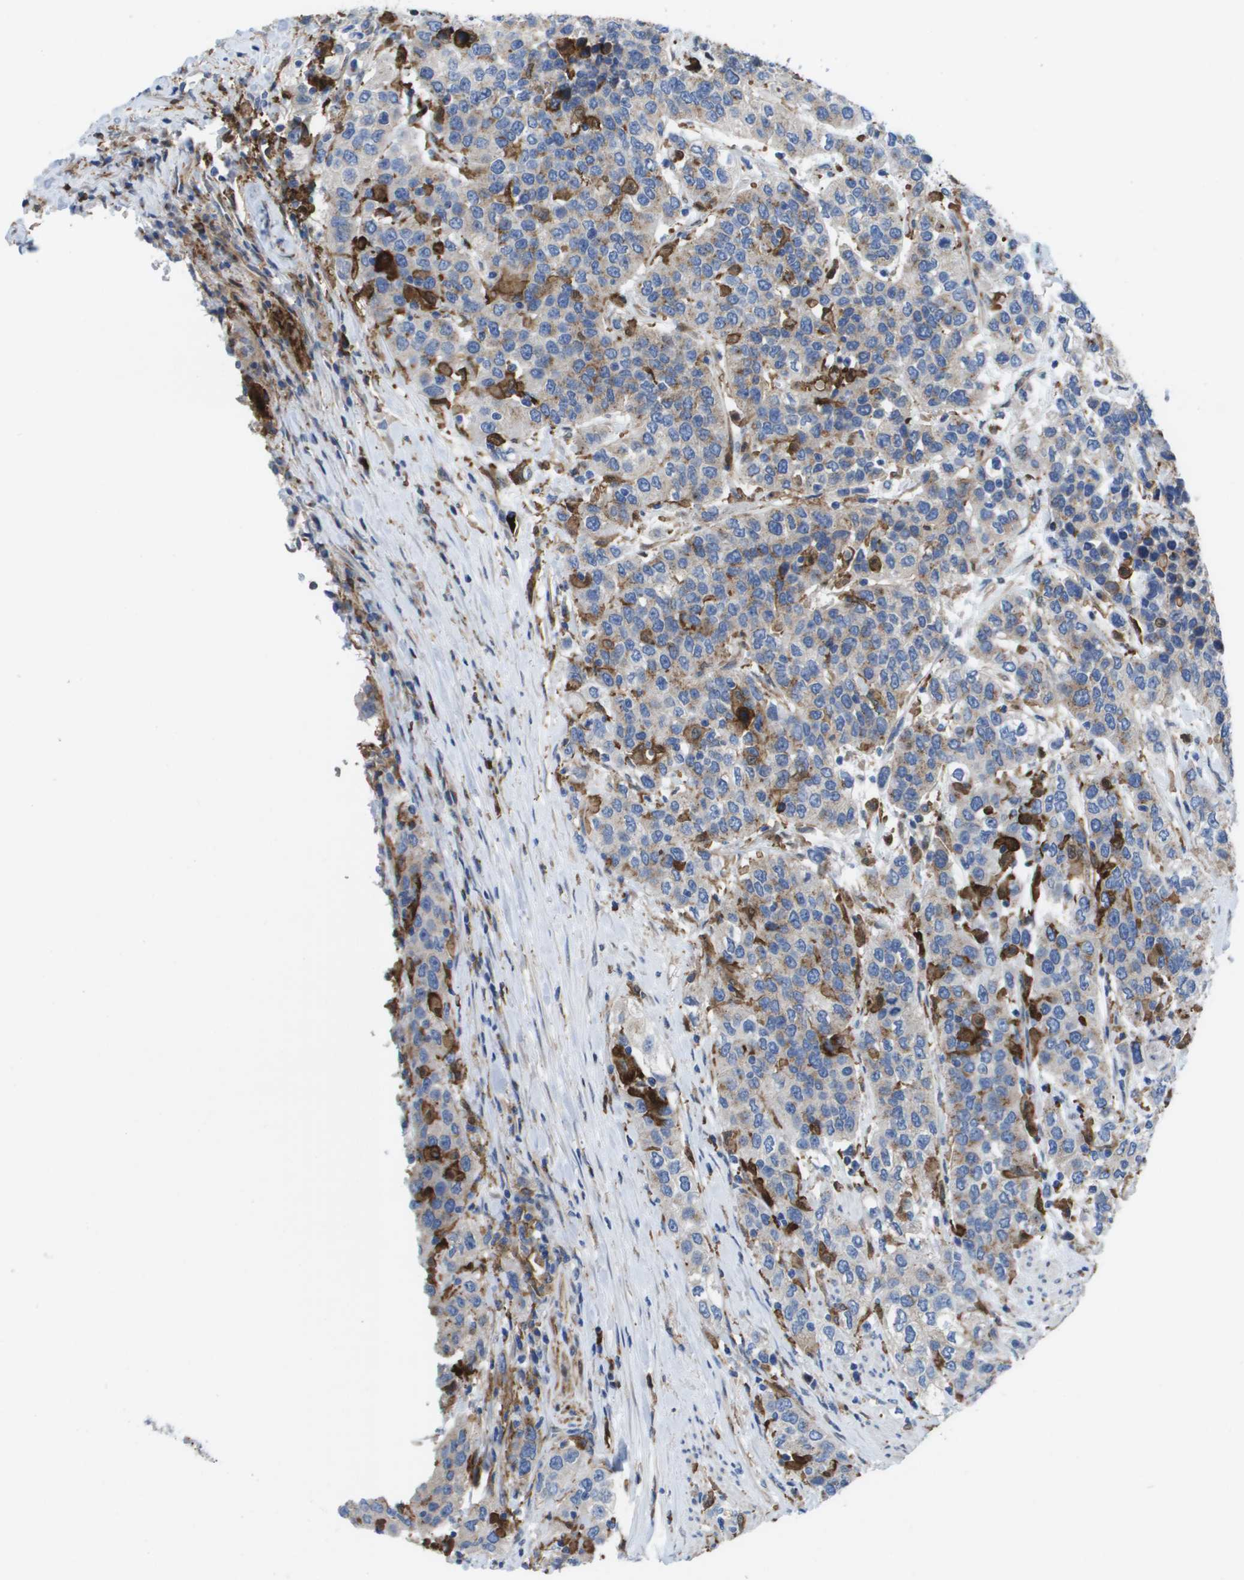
{"staining": {"intensity": "weak", "quantity": "<25%", "location": "cytoplasmic/membranous"}, "tissue": "urothelial cancer", "cell_type": "Tumor cells", "image_type": "cancer", "snomed": [{"axis": "morphology", "description": "Urothelial carcinoma, High grade"}, {"axis": "topography", "description": "Urinary bladder"}], "caption": "Human high-grade urothelial carcinoma stained for a protein using immunohistochemistry shows no positivity in tumor cells.", "gene": "SLC37A2", "patient": {"sex": "female", "age": 80}}